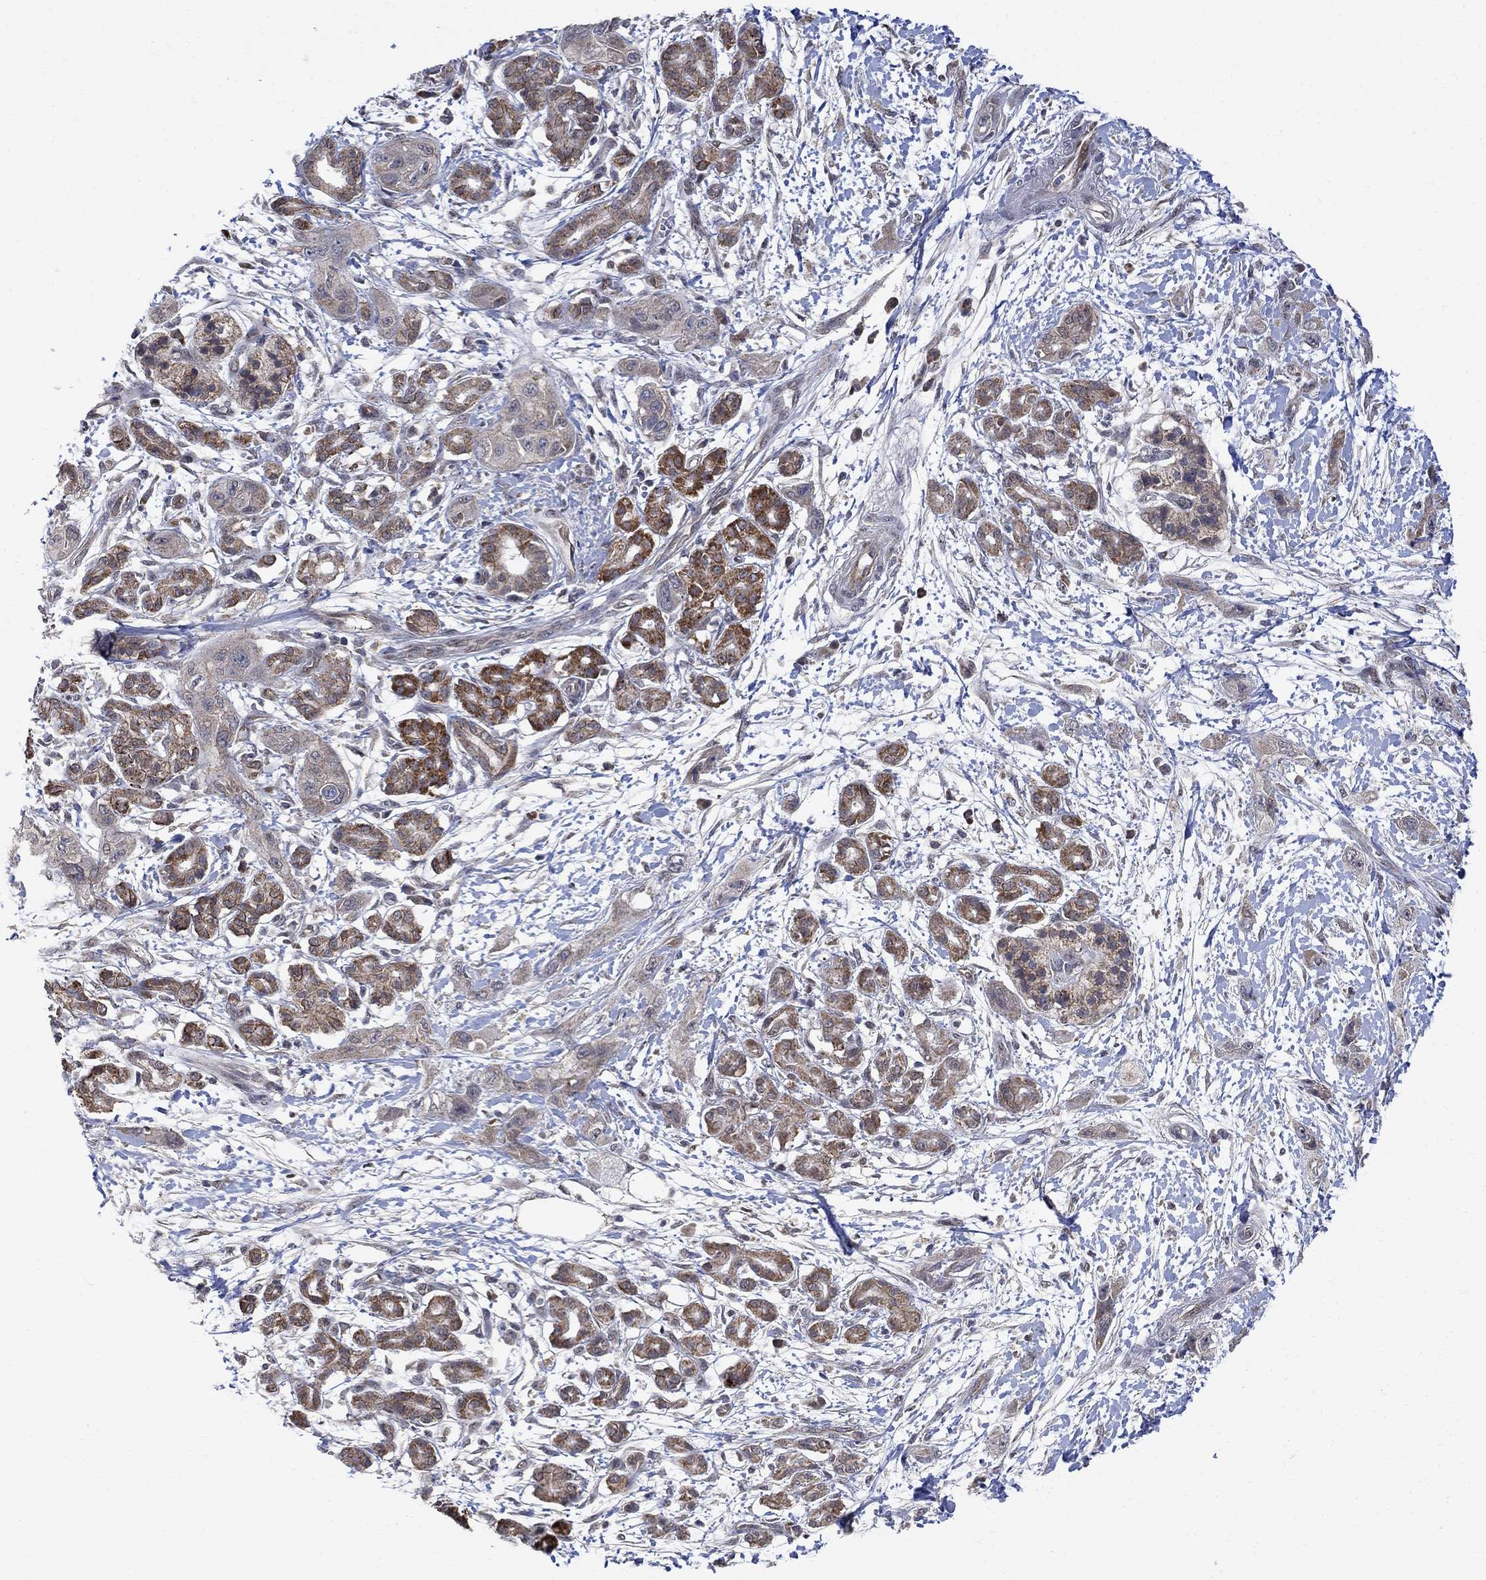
{"staining": {"intensity": "strong", "quantity": "25%-75%", "location": "cytoplasmic/membranous"}, "tissue": "pancreatic cancer", "cell_type": "Tumor cells", "image_type": "cancer", "snomed": [{"axis": "morphology", "description": "Adenocarcinoma, NOS"}, {"axis": "topography", "description": "Pancreas"}], "caption": "Strong cytoplasmic/membranous staining is appreciated in about 25%-75% of tumor cells in pancreatic cancer. The protein is stained brown, and the nuclei are stained in blue (DAB IHC with brightfield microscopy, high magnification).", "gene": "ANKRA2", "patient": {"sex": "male", "age": 72}}